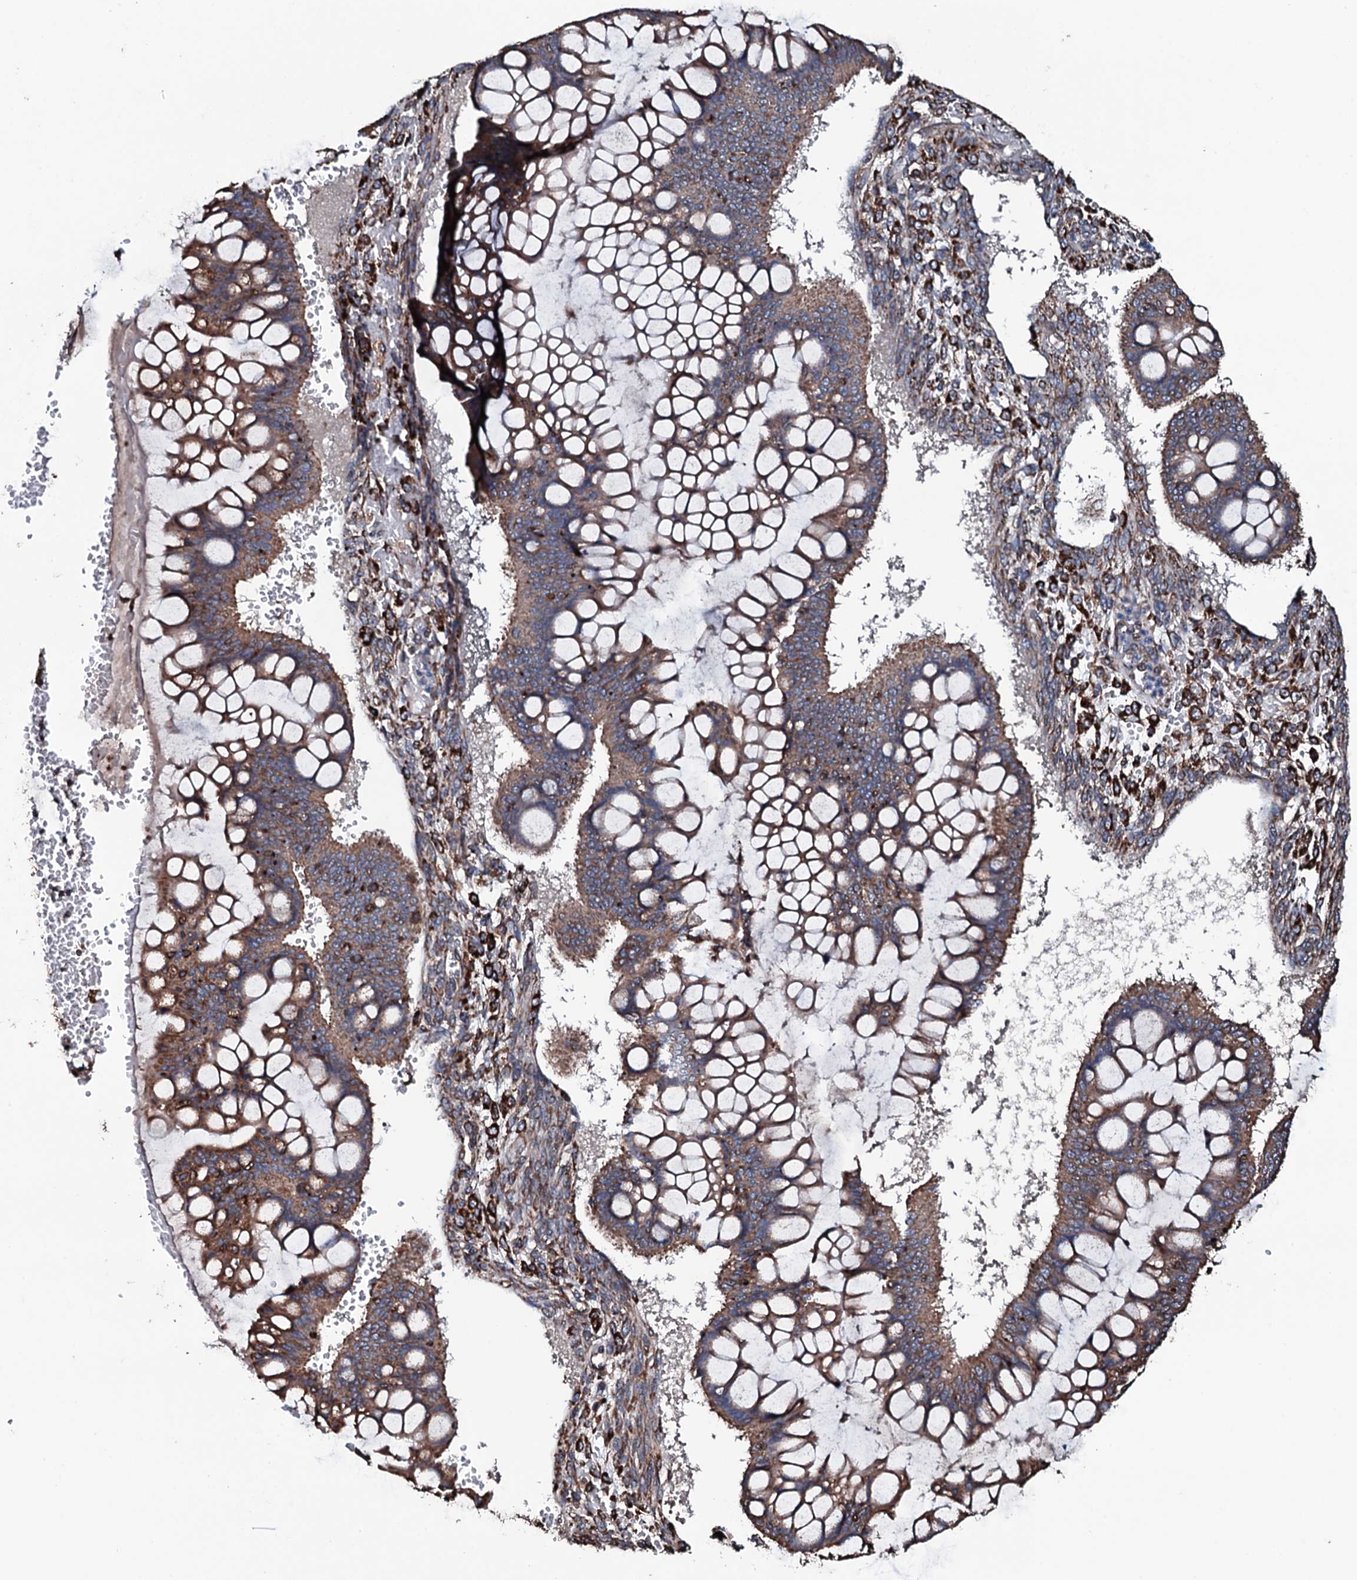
{"staining": {"intensity": "moderate", "quantity": ">75%", "location": "cytoplasmic/membranous"}, "tissue": "ovarian cancer", "cell_type": "Tumor cells", "image_type": "cancer", "snomed": [{"axis": "morphology", "description": "Cystadenocarcinoma, mucinous, NOS"}, {"axis": "topography", "description": "Ovary"}], "caption": "Ovarian cancer stained for a protein (brown) displays moderate cytoplasmic/membranous positive positivity in approximately >75% of tumor cells.", "gene": "RAB12", "patient": {"sex": "female", "age": 73}}